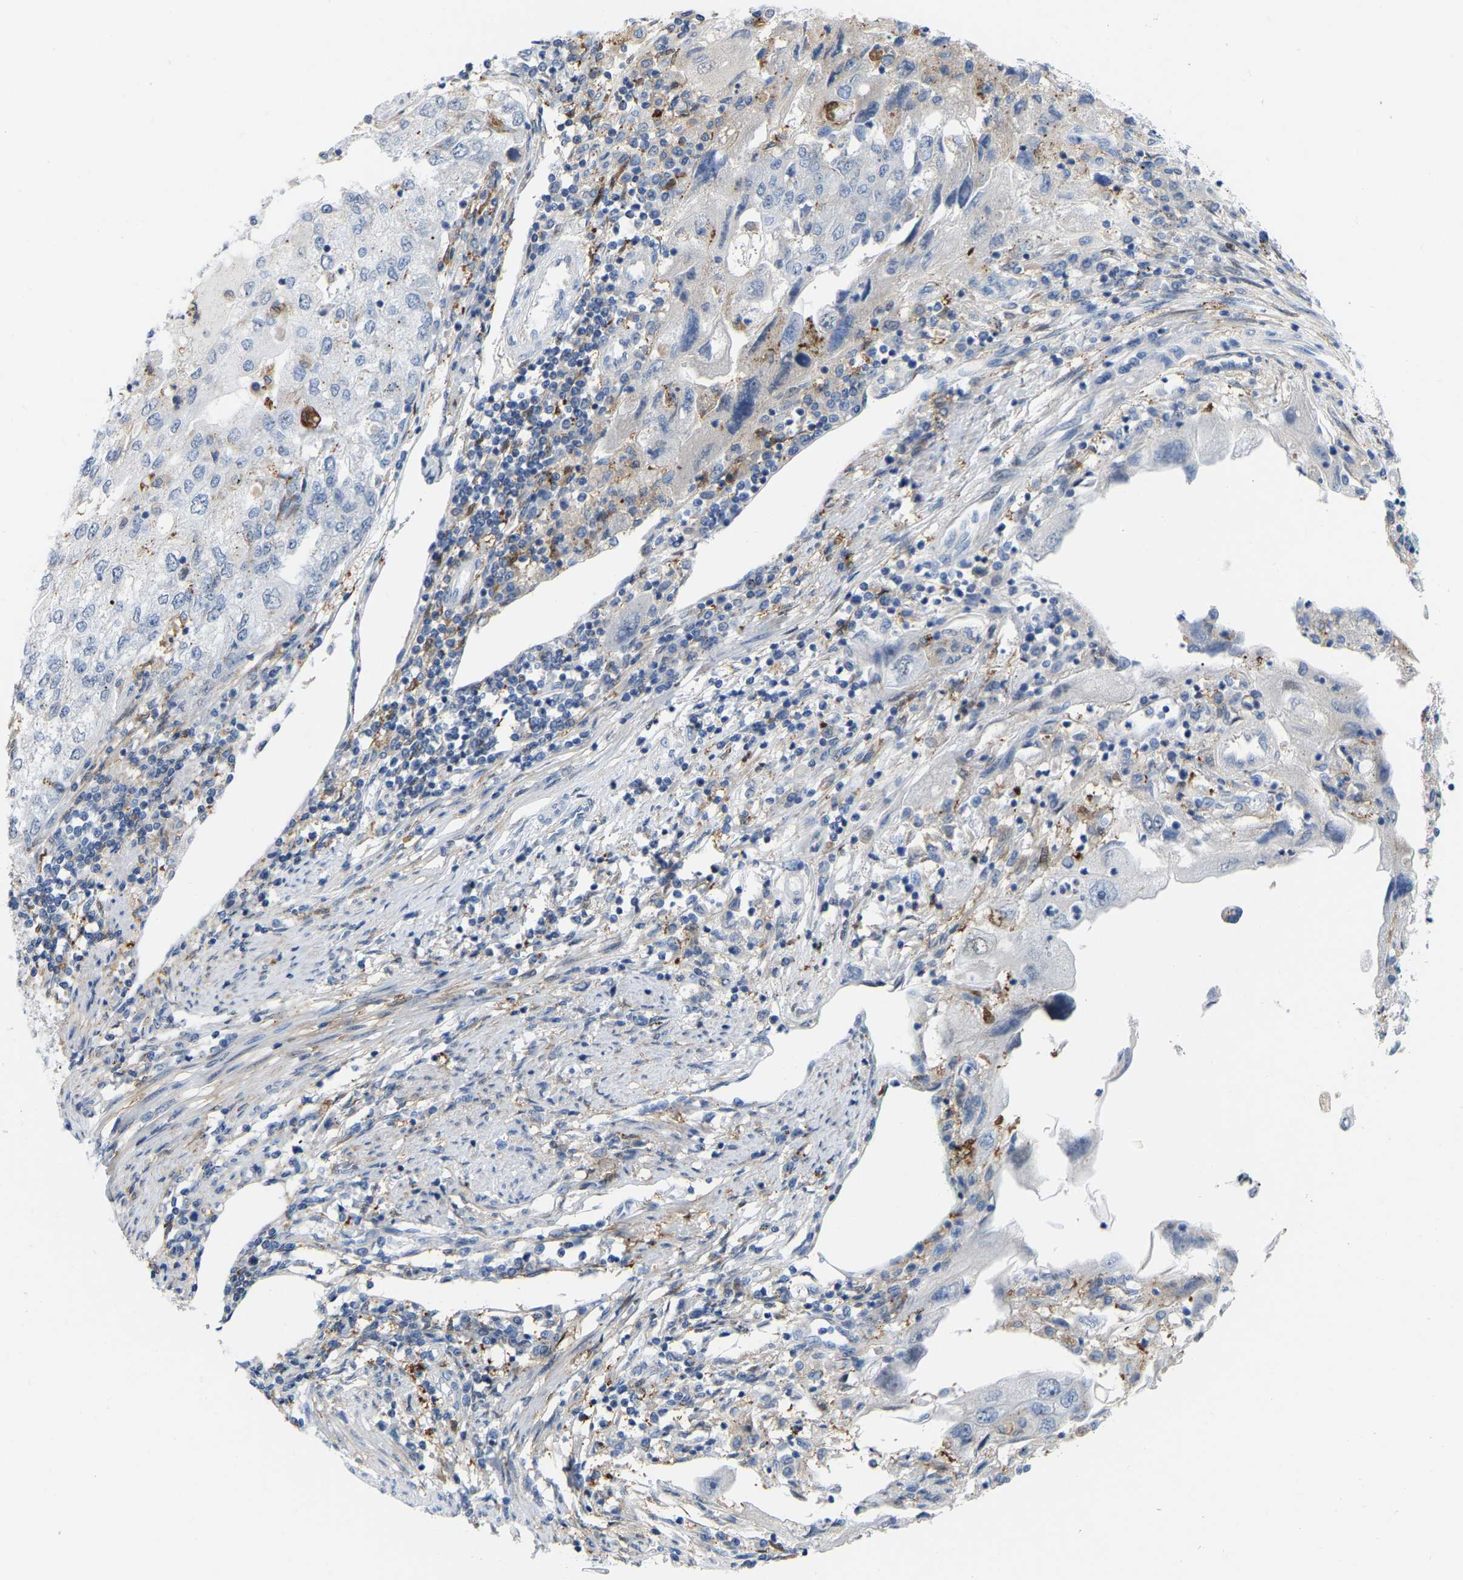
{"staining": {"intensity": "negative", "quantity": "none", "location": "none"}, "tissue": "endometrial cancer", "cell_type": "Tumor cells", "image_type": "cancer", "snomed": [{"axis": "morphology", "description": "Adenocarcinoma, NOS"}, {"axis": "topography", "description": "Endometrium"}], "caption": "Tumor cells show no significant protein staining in adenocarcinoma (endometrial).", "gene": "ABTB2", "patient": {"sex": "female", "age": 49}}